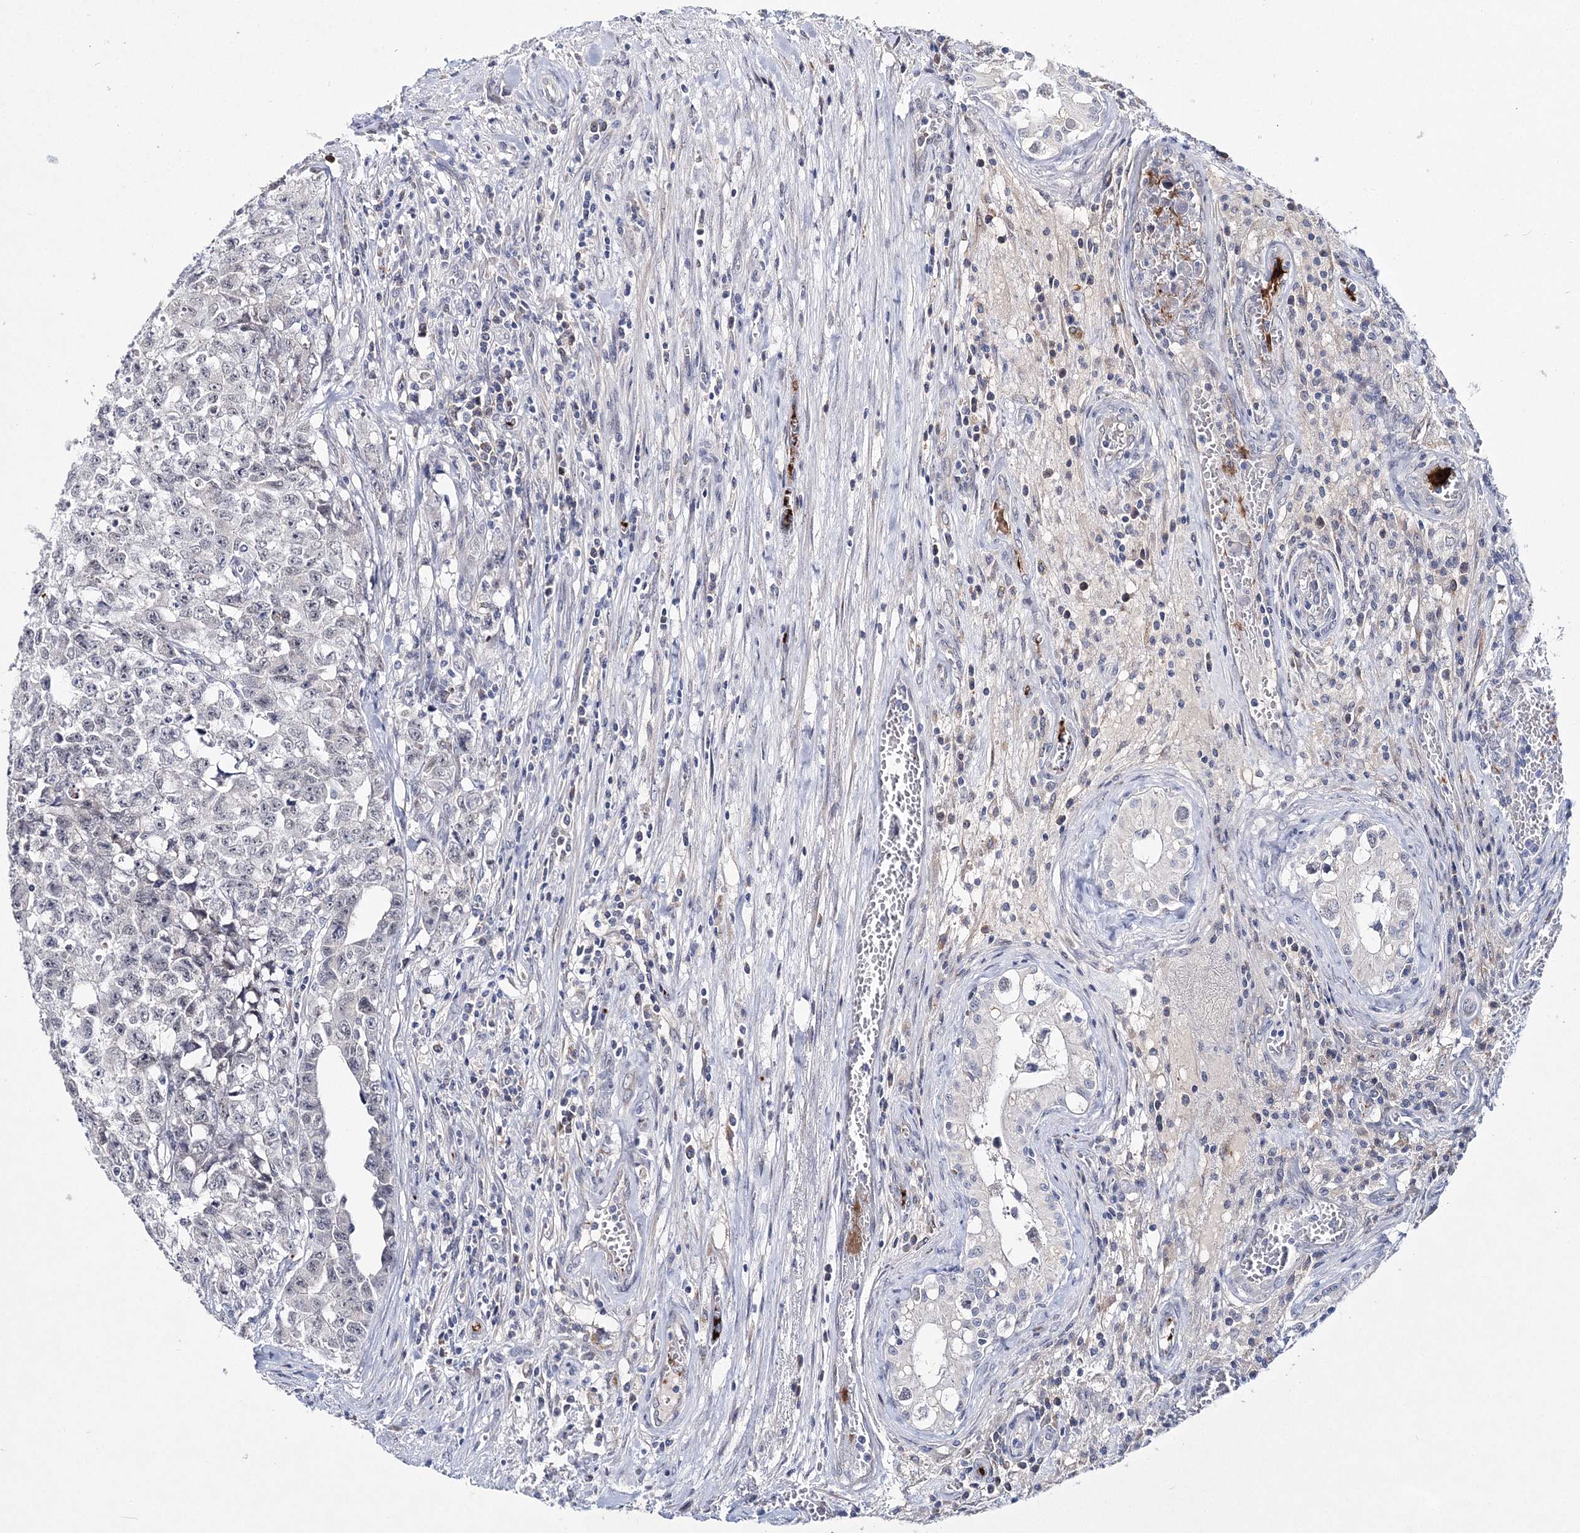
{"staining": {"intensity": "negative", "quantity": "none", "location": "none"}, "tissue": "testis cancer", "cell_type": "Tumor cells", "image_type": "cancer", "snomed": [{"axis": "morphology", "description": "Carcinoma, Embryonal, NOS"}, {"axis": "topography", "description": "Testis"}], "caption": "The photomicrograph shows no staining of tumor cells in testis cancer (embryonal carcinoma).", "gene": "MYOZ2", "patient": {"sex": "male", "age": 28}}